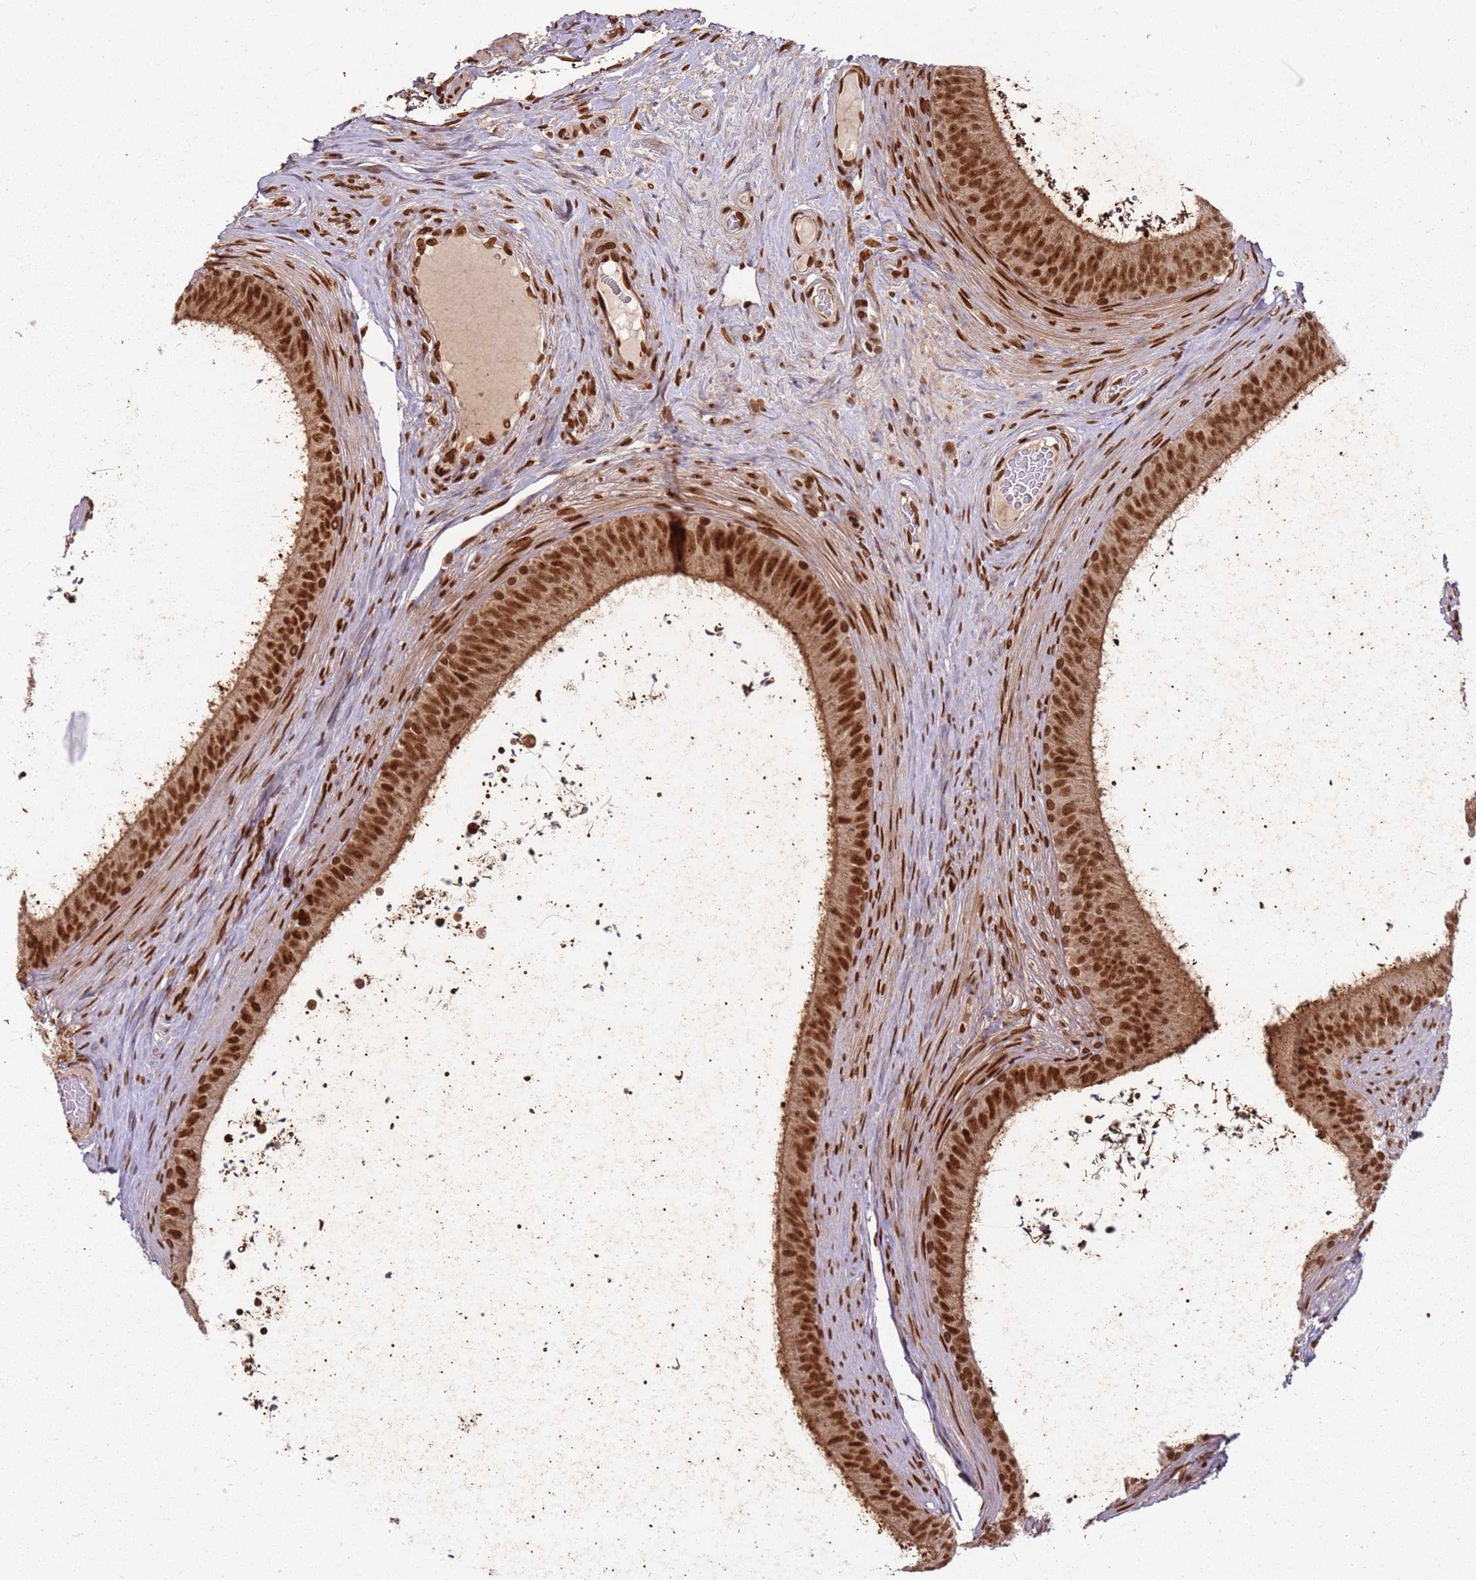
{"staining": {"intensity": "strong", "quantity": ">75%", "location": "nuclear"}, "tissue": "epididymis", "cell_type": "Glandular cells", "image_type": "normal", "snomed": [{"axis": "morphology", "description": "Normal tissue, NOS"}, {"axis": "topography", "description": "Testis"}, {"axis": "topography", "description": "Epididymis"}], "caption": "Protein staining of normal epididymis shows strong nuclear expression in about >75% of glandular cells.", "gene": "TENT4A", "patient": {"sex": "male", "age": 41}}